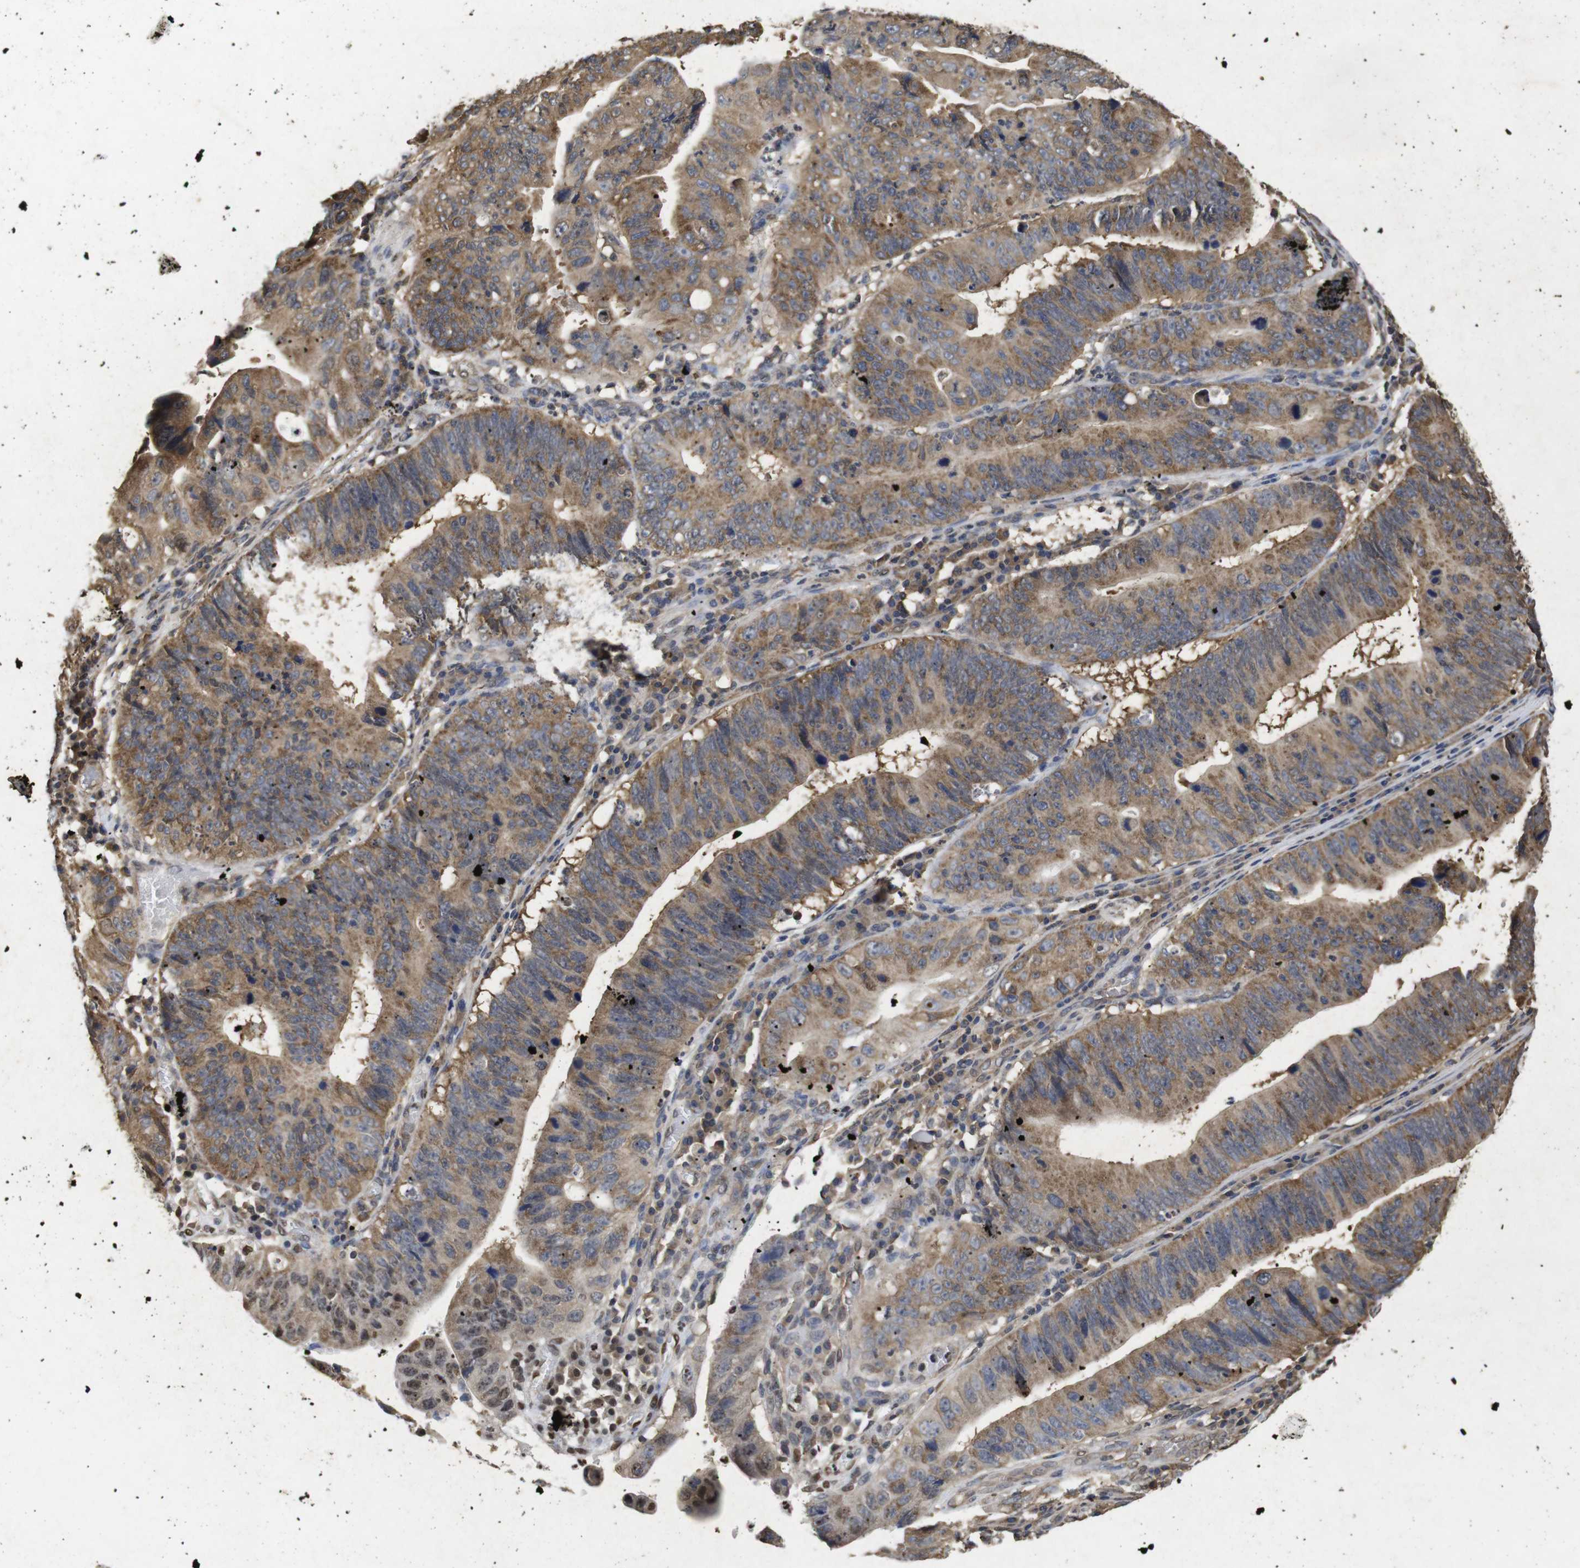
{"staining": {"intensity": "moderate", "quantity": ">75%", "location": "cytoplasmic/membranous"}, "tissue": "stomach cancer", "cell_type": "Tumor cells", "image_type": "cancer", "snomed": [{"axis": "morphology", "description": "Adenocarcinoma, NOS"}, {"axis": "topography", "description": "Stomach"}], "caption": "IHC (DAB (3,3'-diaminobenzidine)) staining of human stomach cancer exhibits moderate cytoplasmic/membranous protein positivity in approximately >75% of tumor cells. (DAB = brown stain, brightfield microscopy at high magnification).", "gene": "SUMO3", "patient": {"sex": "male", "age": 59}}